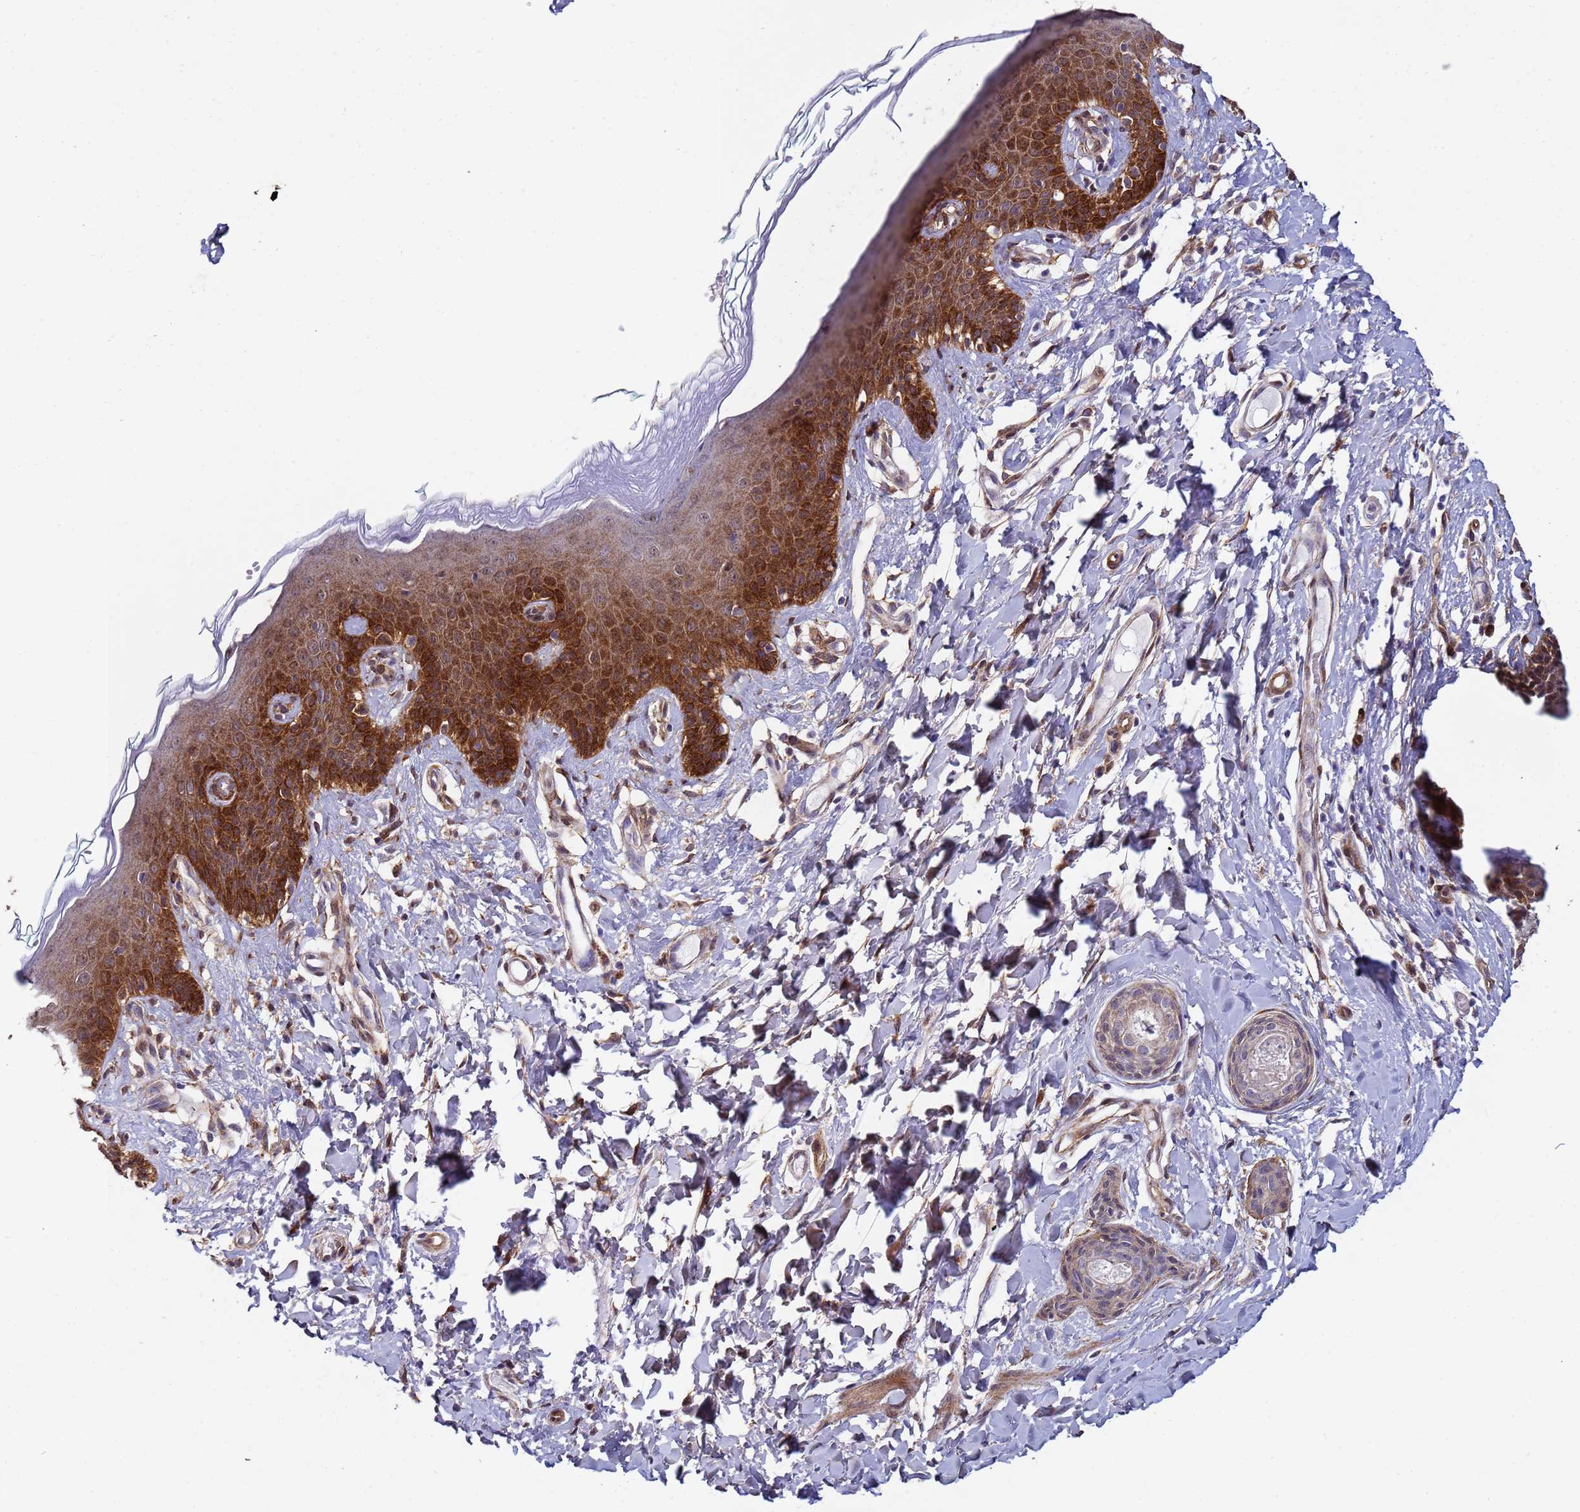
{"staining": {"intensity": "strong", "quantity": ">75%", "location": "cytoplasmic/membranous,nuclear"}, "tissue": "skin", "cell_type": "Epidermal cells", "image_type": "normal", "snomed": [{"axis": "morphology", "description": "Normal tissue, NOS"}, {"axis": "topography", "description": "Vulva"}], "caption": "Benign skin displays strong cytoplasmic/membranous,nuclear expression in about >75% of epidermal cells, visualized by immunohistochemistry.", "gene": "TRIP6", "patient": {"sex": "female", "age": 66}}